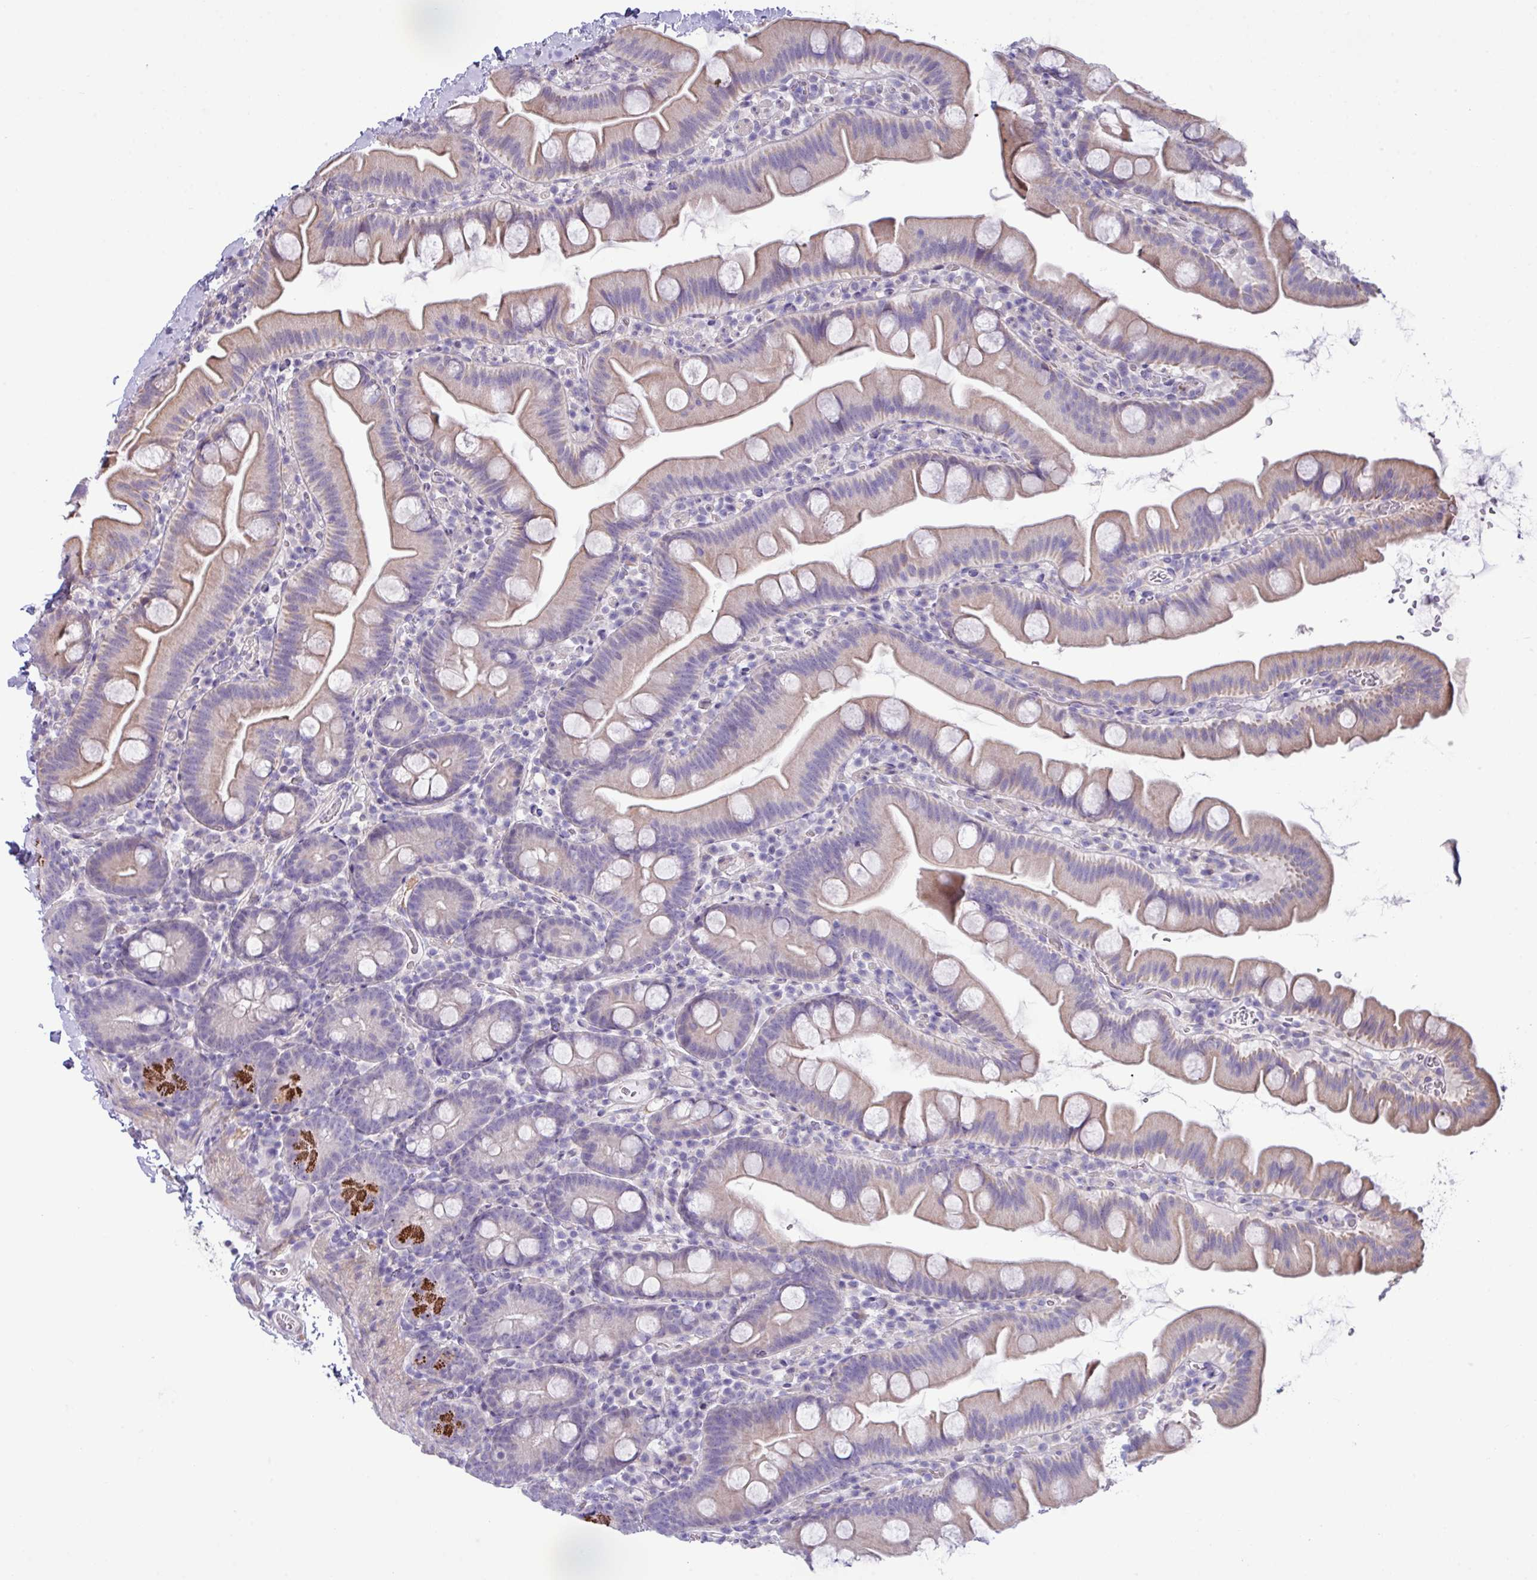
{"staining": {"intensity": "strong", "quantity": "<25%", "location": "cytoplasmic/membranous"}, "tissue": "small intestine", "cell_type": "Glandular cells", "image_type": "normal", "snomed": [{"axis": "morphology", "description": "Normal tissue, NOS"}, {"axis": "topography", "description": "Small intestine"}], "caption": "A high-resolution micrograph shows immunohistochemistry staining of benign small intestine, which exhibits strong cytoplasmic/membranous positivity in about <25% of glandular cells.", "gene": "IRGC", "patient": {"sex": "female", "age": 68}}